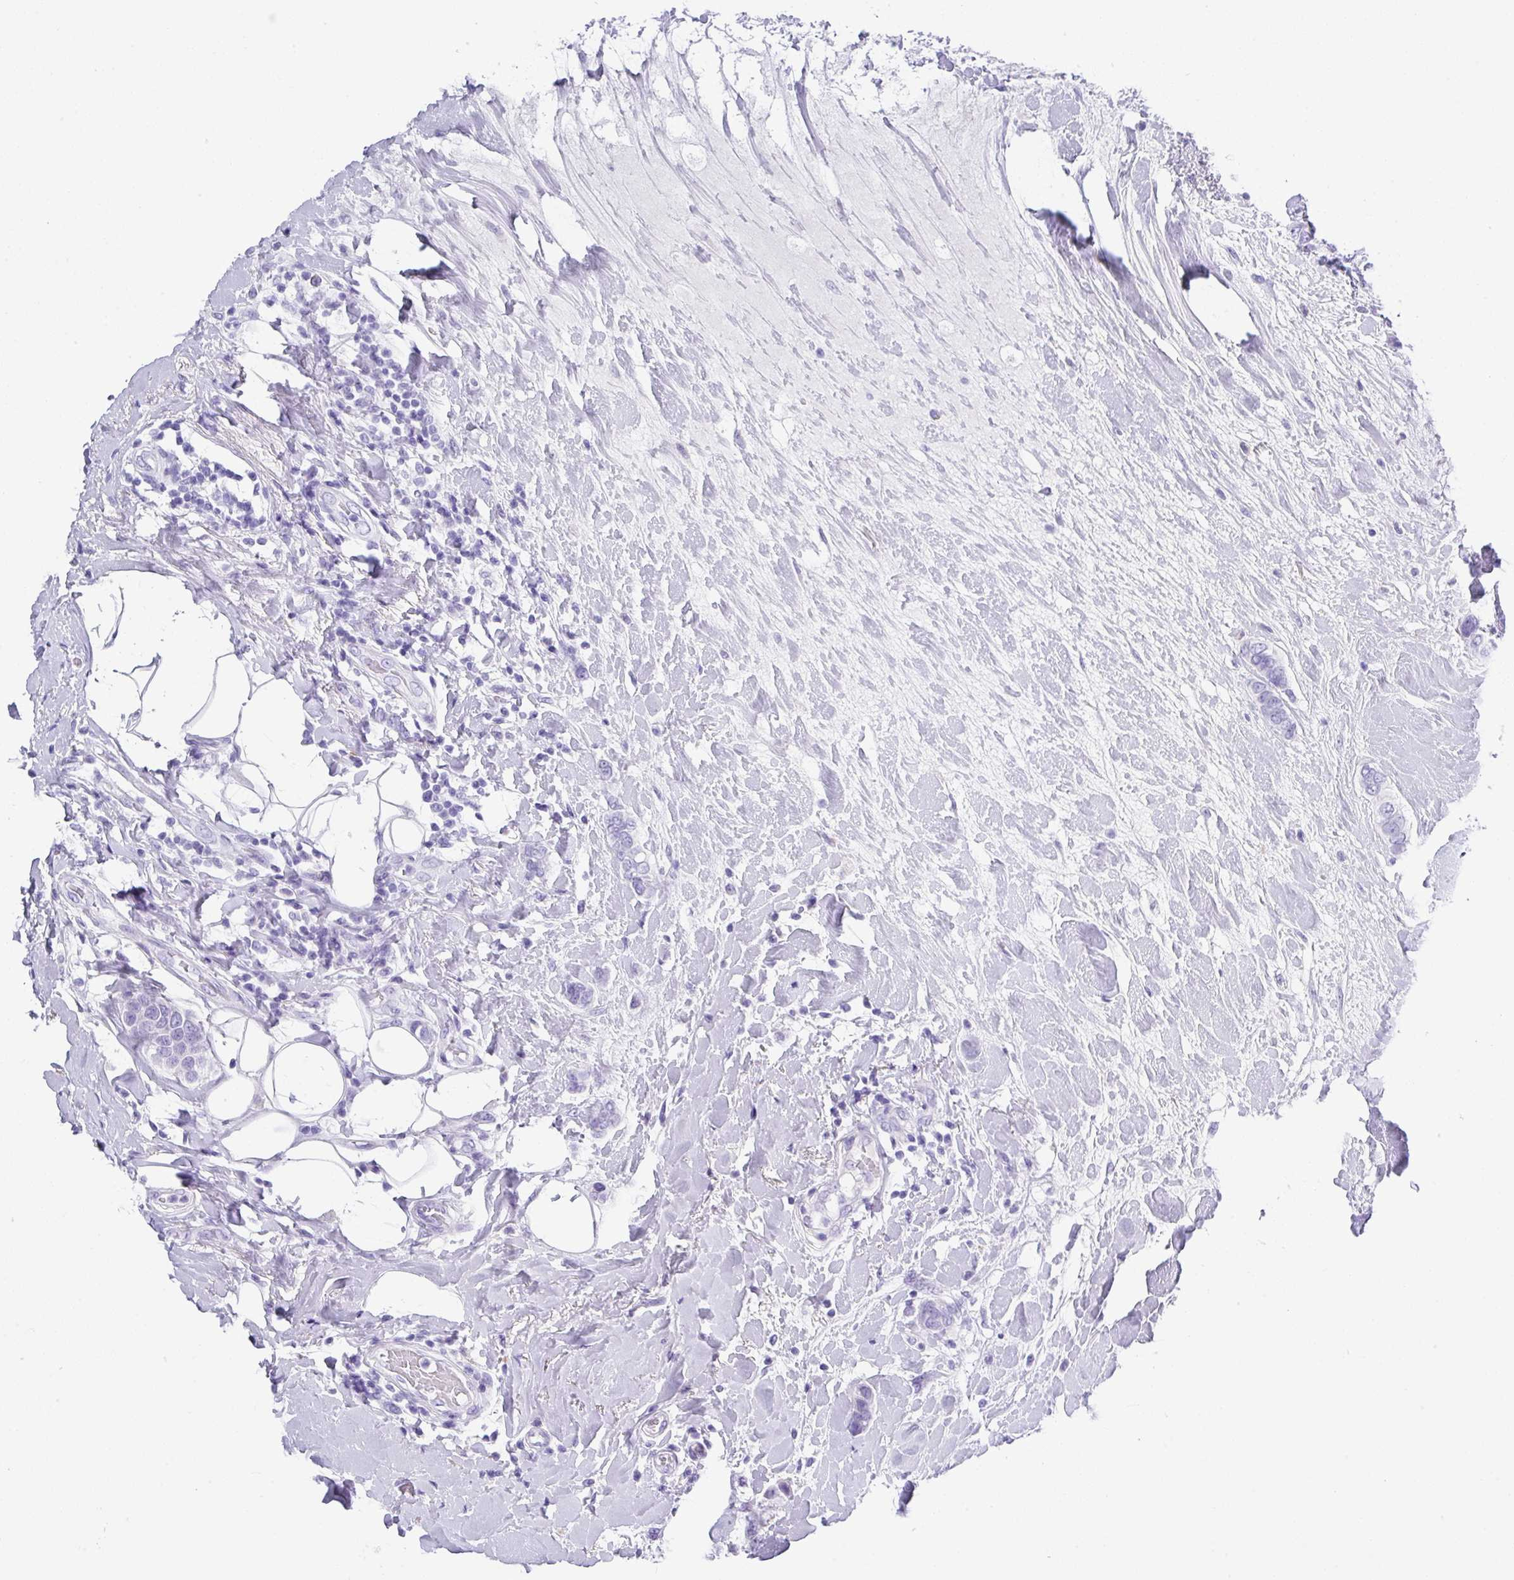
{"staining": {"intensity": "negative", "quantity": "none", "location": "none"}, "tissue": "breast cancer", "cell_type": "Tumor cells", "image_type": "cancer", "snomed": [{"axis": "morphology", "description": "Lobular carcinoma"}, {"axis": "topography", "description": "Breast"}], "caption": "This is an immunohistochemistry photomicrograph of breast lobular carcinoma. There is no staining in tumor cells.", "gene": "ZG16", "patient": {"sex": "female", "age": 51}}